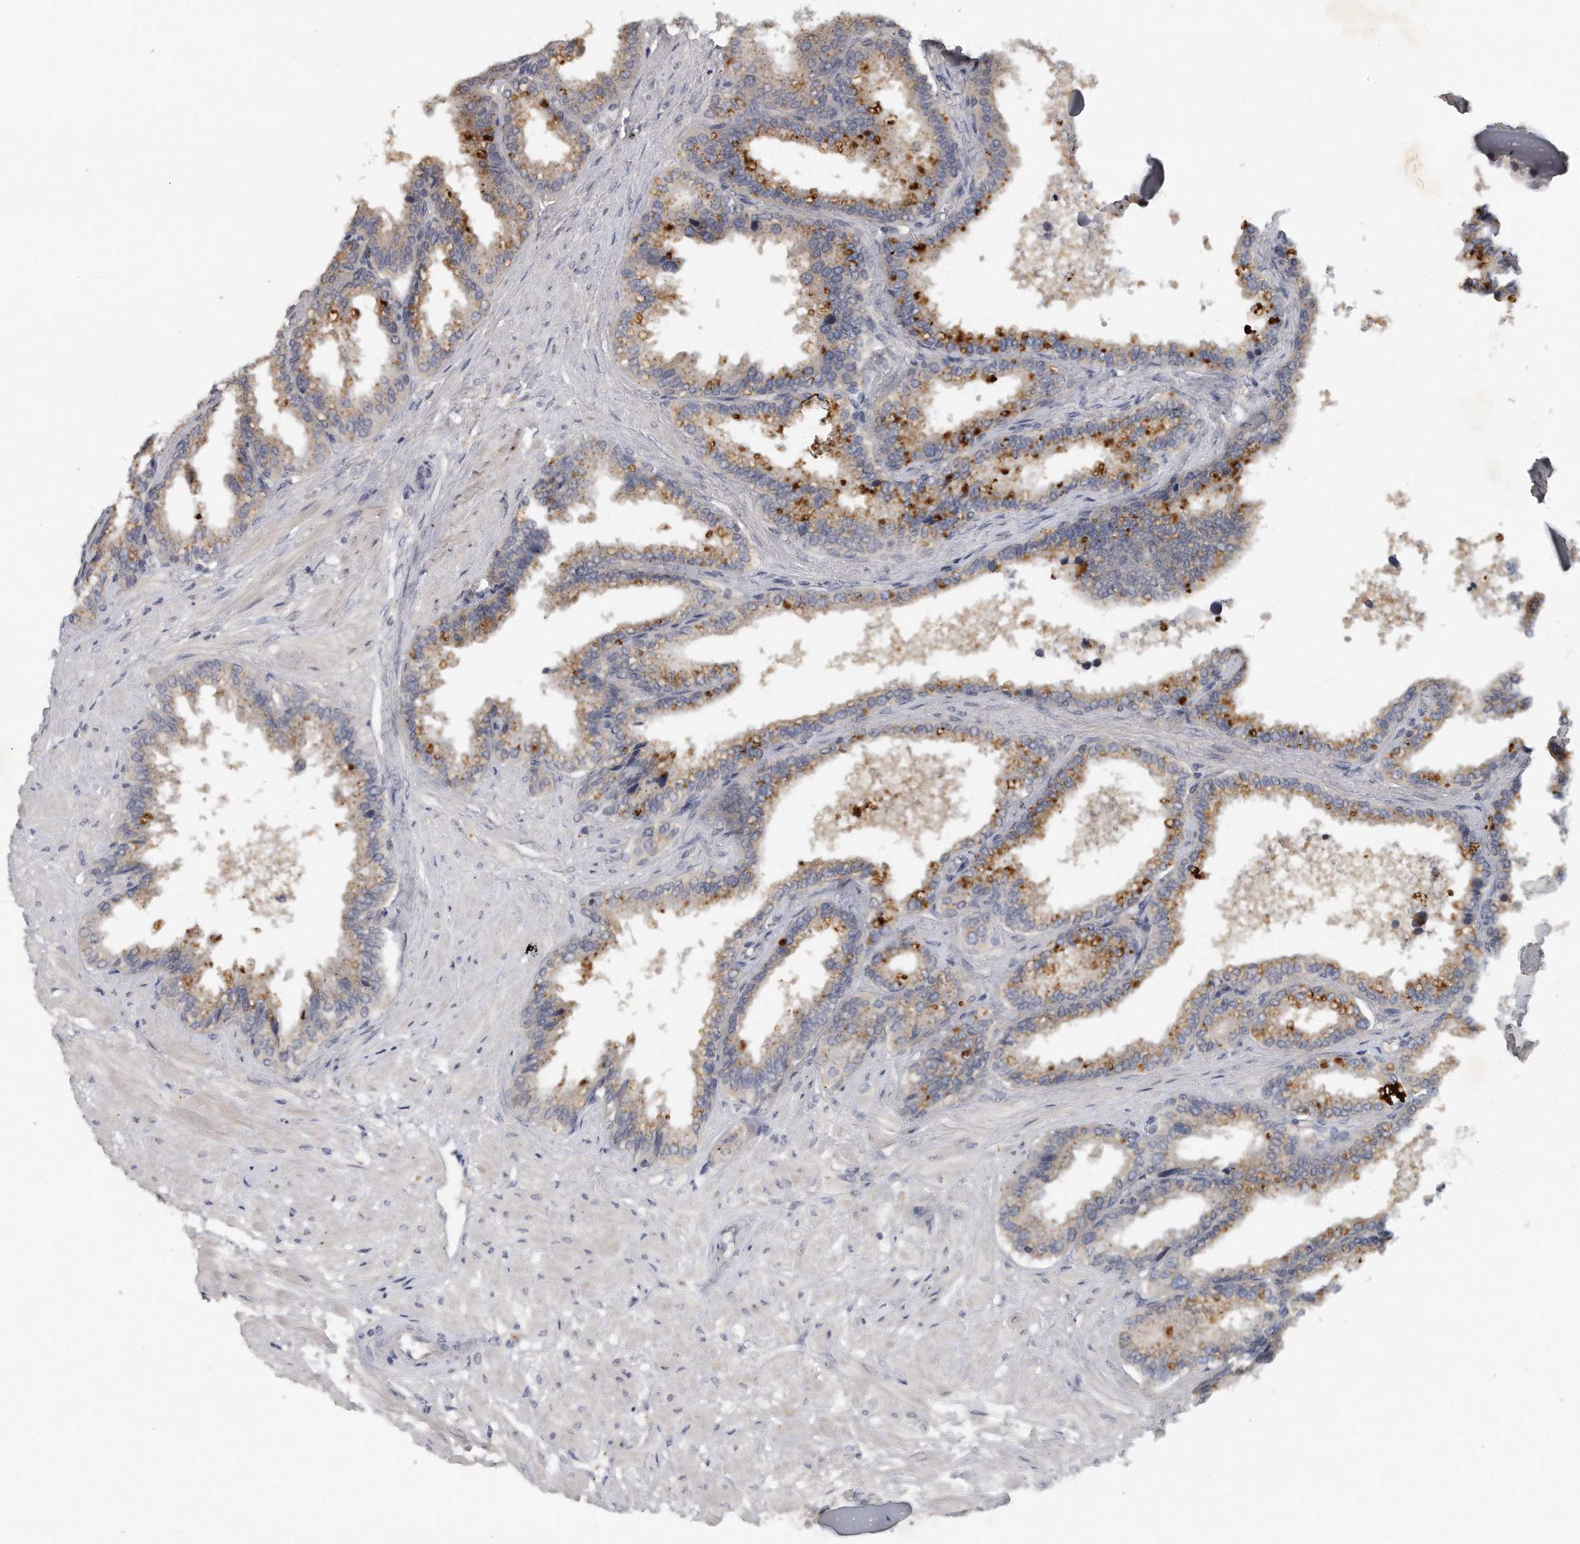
{"staining": {"intensity": "negative", "quantity": "none", "location": "none"}, "tissue": "seminal vesicle", "cell_type": "Glandular cells", "image_type": "normal", "snomed": [{"axis": "morphology", "description": "Normal tissue, NOS"}, {"axis": "topography", "description": "Seminal veicle"}], "caption": "A histopathology image of seminal vesicle stained for a protein demonstrates no brown staining in glandular cells.", "gene": "TRAPPC14", "patient": {"sex": "male", "age": 46}}